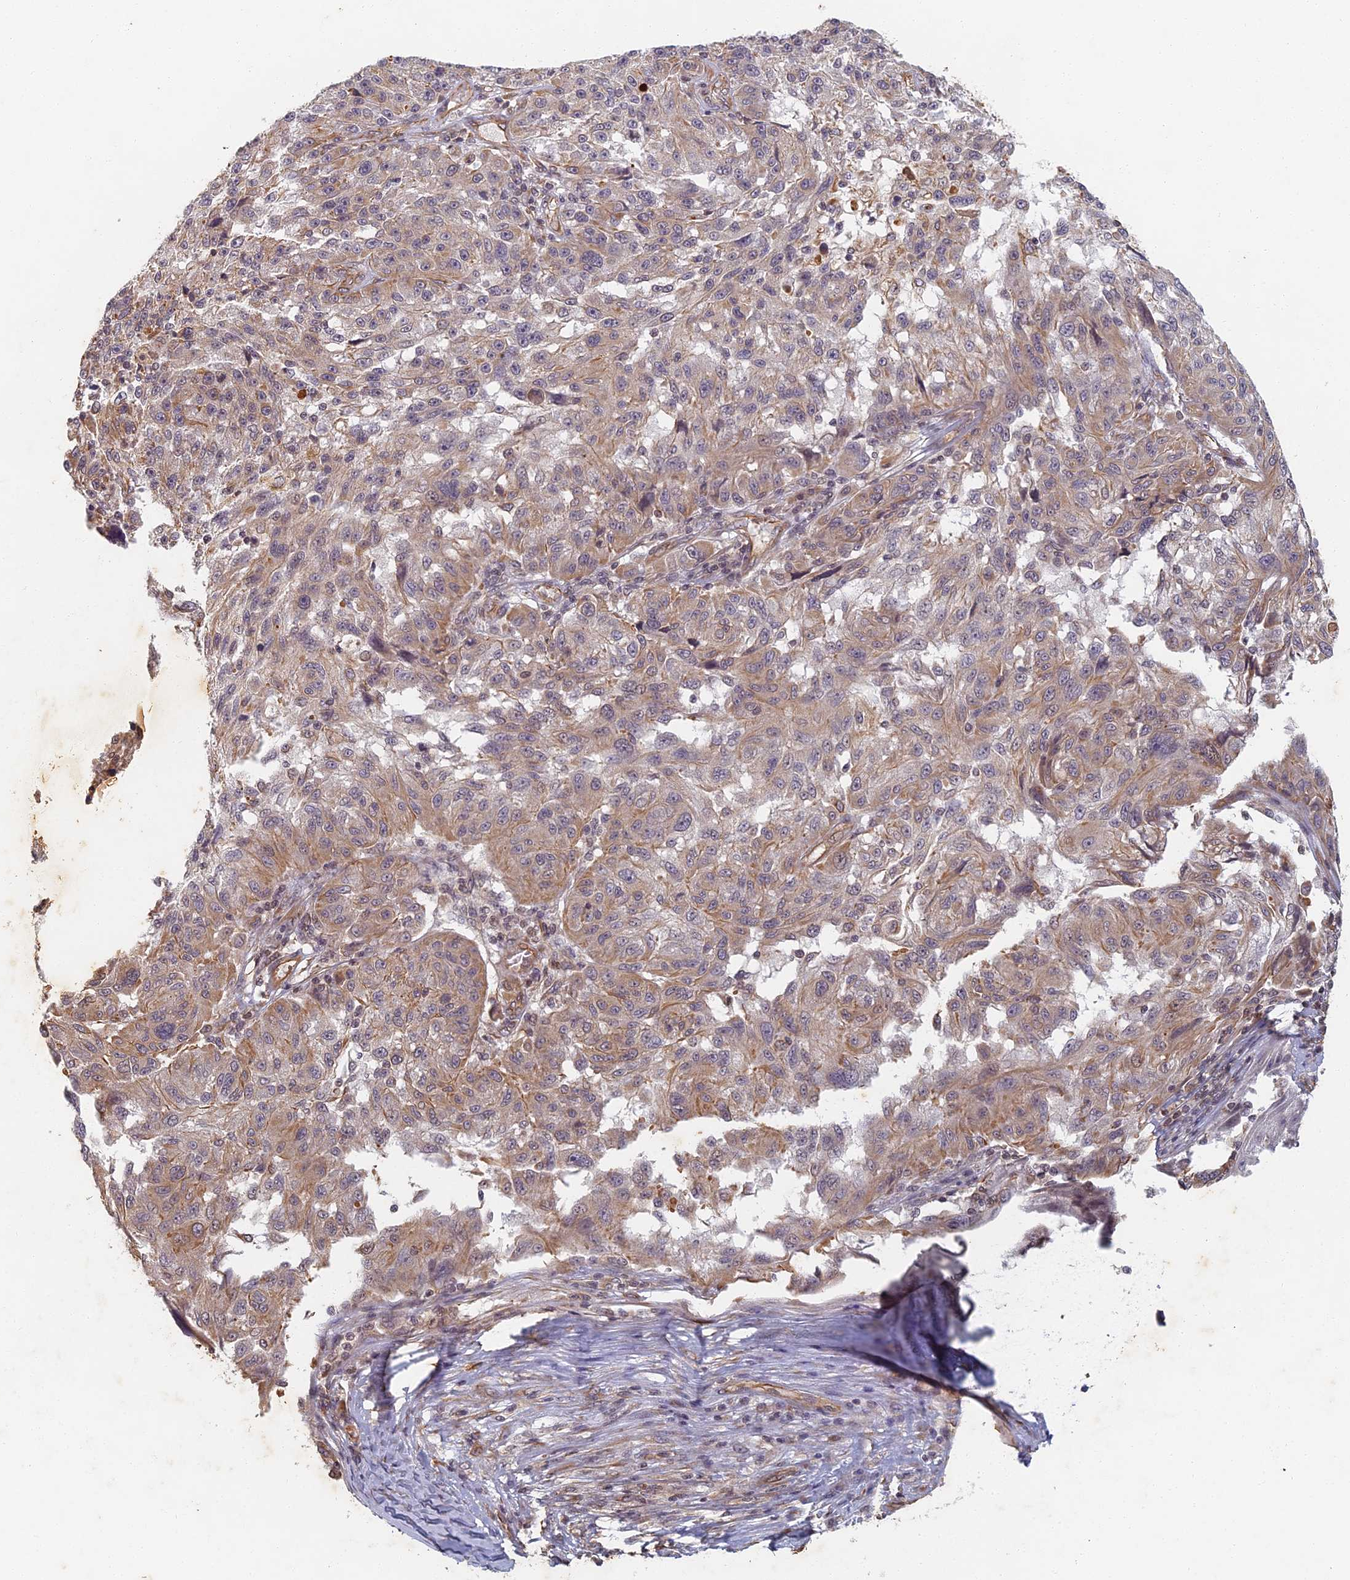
{"staining": {"intensity": "weak", "quantity": "25%-75%", "location": "cytoplasmic/membranous"}, "tissue": "melanoma", "cell_type": "Tumor cells", "image_type": "cancer", "snomed": [{"axis": "morphology", "description": "Malignant melanoma, NOS"}, {"axis": "topography", "description": "Skin"}], "caption": "There is low levels of weak cytoplasmic/membranous positivity in tumor cells of melanoma, as demonstrated by immunohistochemical staining (brown color).", "gene": "ABCB10", "patient": {"sex": "male", "age": 53}}